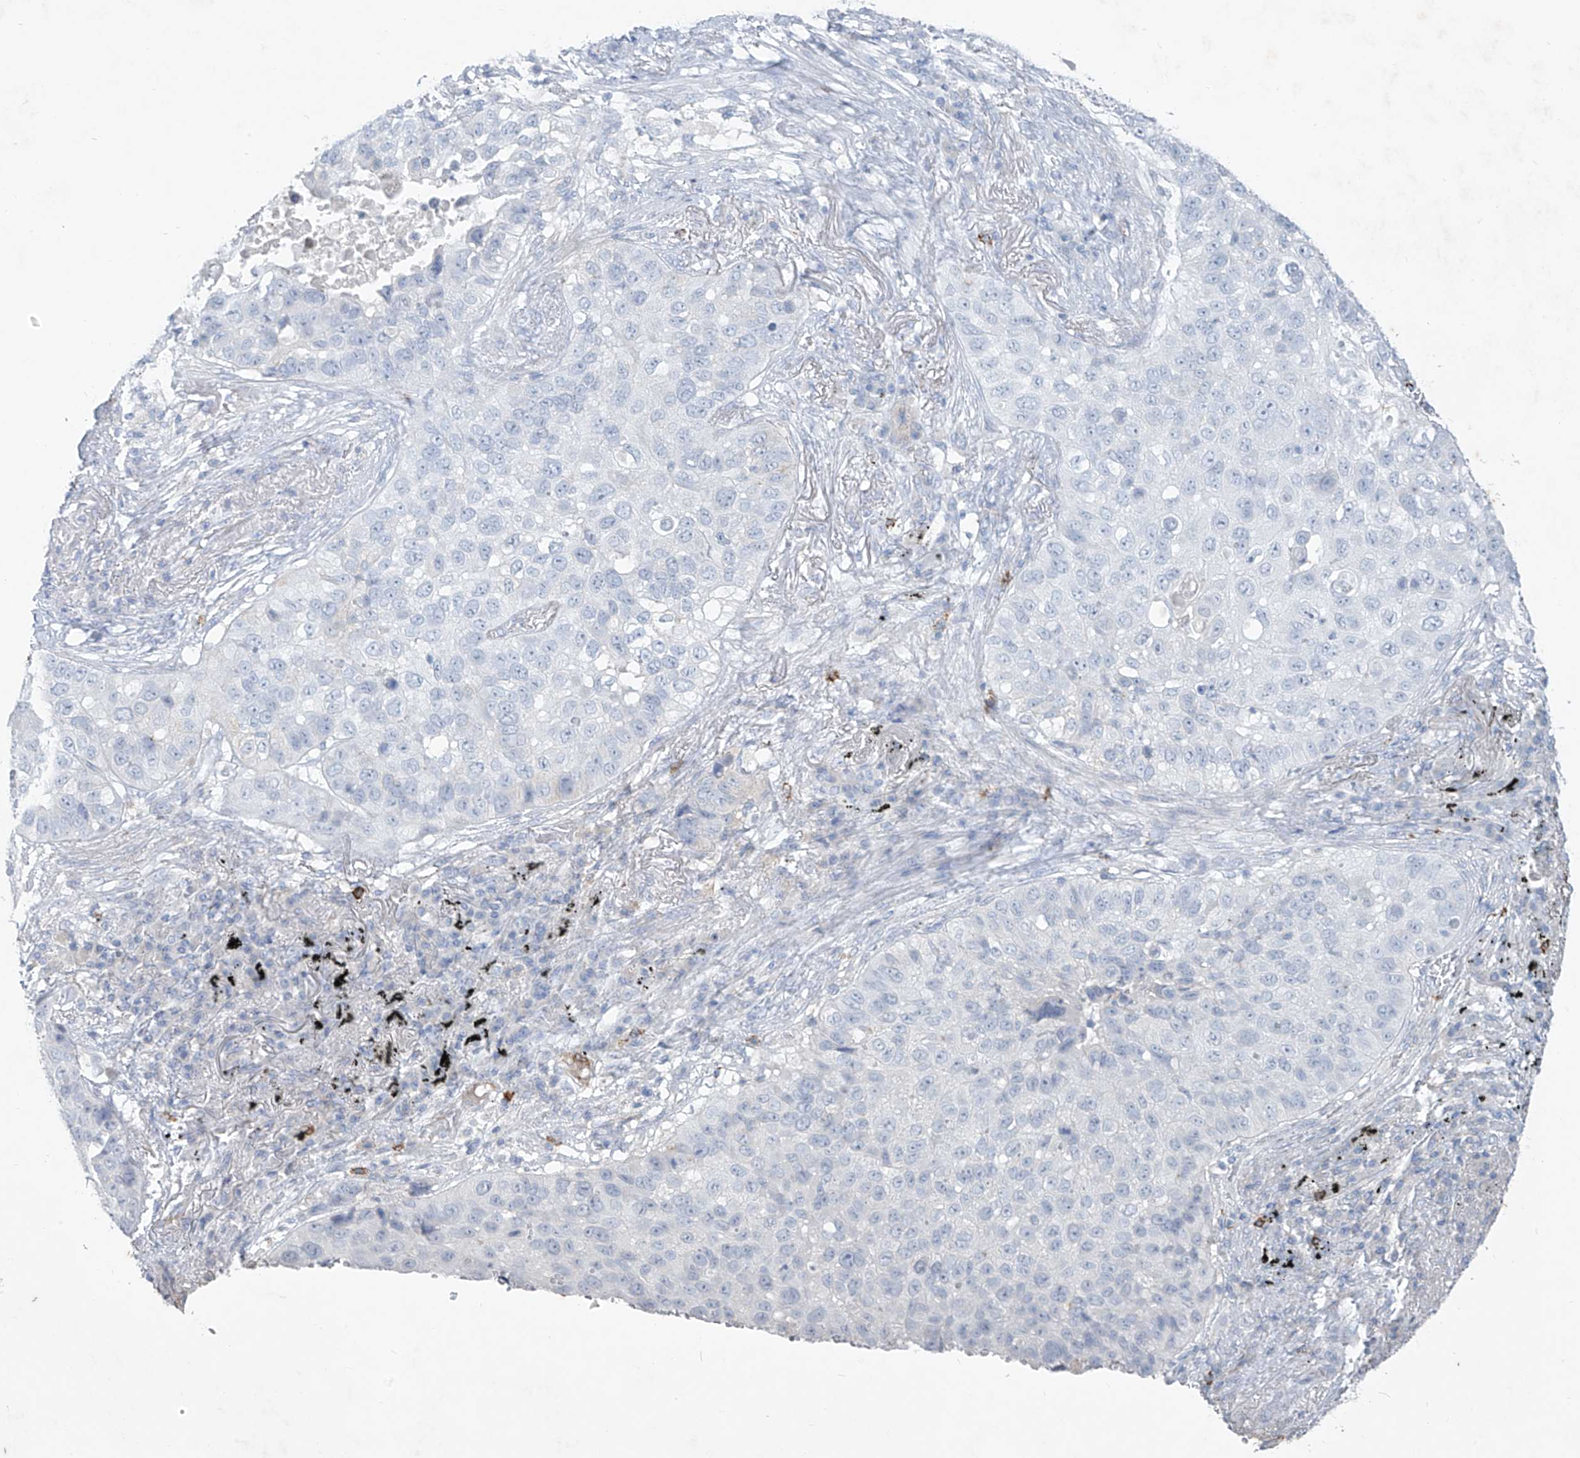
{"staining": {"intensity": "negative", "quantity": "none", "location": "none"}, "tissue": "lung cancer", "cell_type": "Tumor cells", "image_type": "cancer", "snomed": [{"axis": "morphology", "description": "Squamous cell carcinoma, NOS"}, {"axis": "topography", "description": "Lung"}], "caption": "Histopathology image shows no significant protein positivity in tumor cells of lung cancer (squamous cell carcinoma).", "gene": "CX3CR1", "patient": {"sex": "male", "age": 57}}